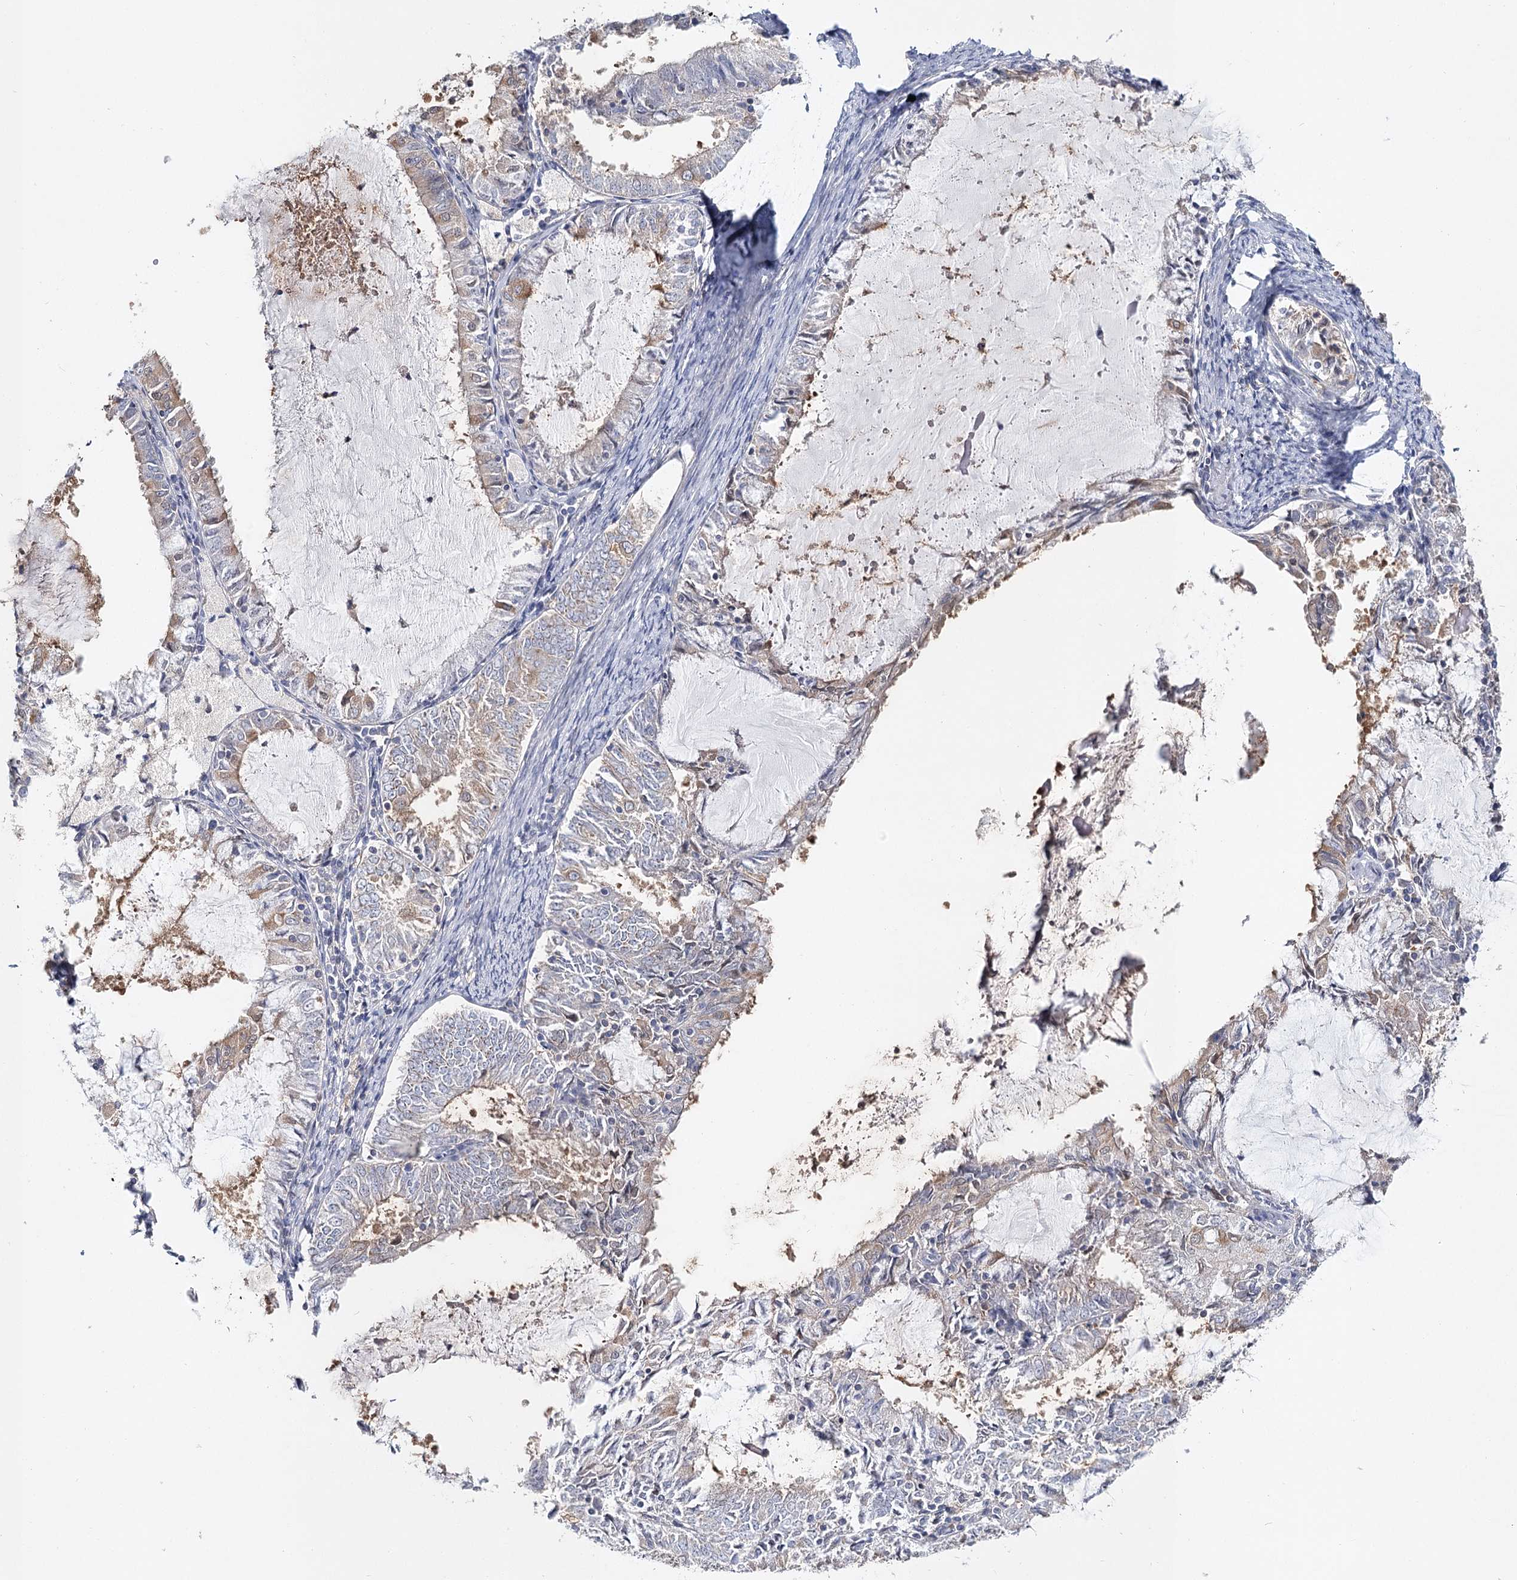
{"staining": {"intensity": "weak", "quantity": "<25%", "location": "cytoplasmic/membranous"}, "tissue": "endometrial cancer", "cell_type": "Tumor cells", "image_type": "cancer", "snomed": [{"axis": "morphology", "description": "Adenocarcinoma, NOS"}, {"axis": "topography", "description": "Endometrium"}], "caption": "This micrograph is of endometrial adenocarcinoma stained with immunohistochemistry to label a protein in brown with the nuclei are counter-stained blue. There is no staining in tumor cells.", "gene": "UGP2", "patient": {"sex": "female", "age": 57}}